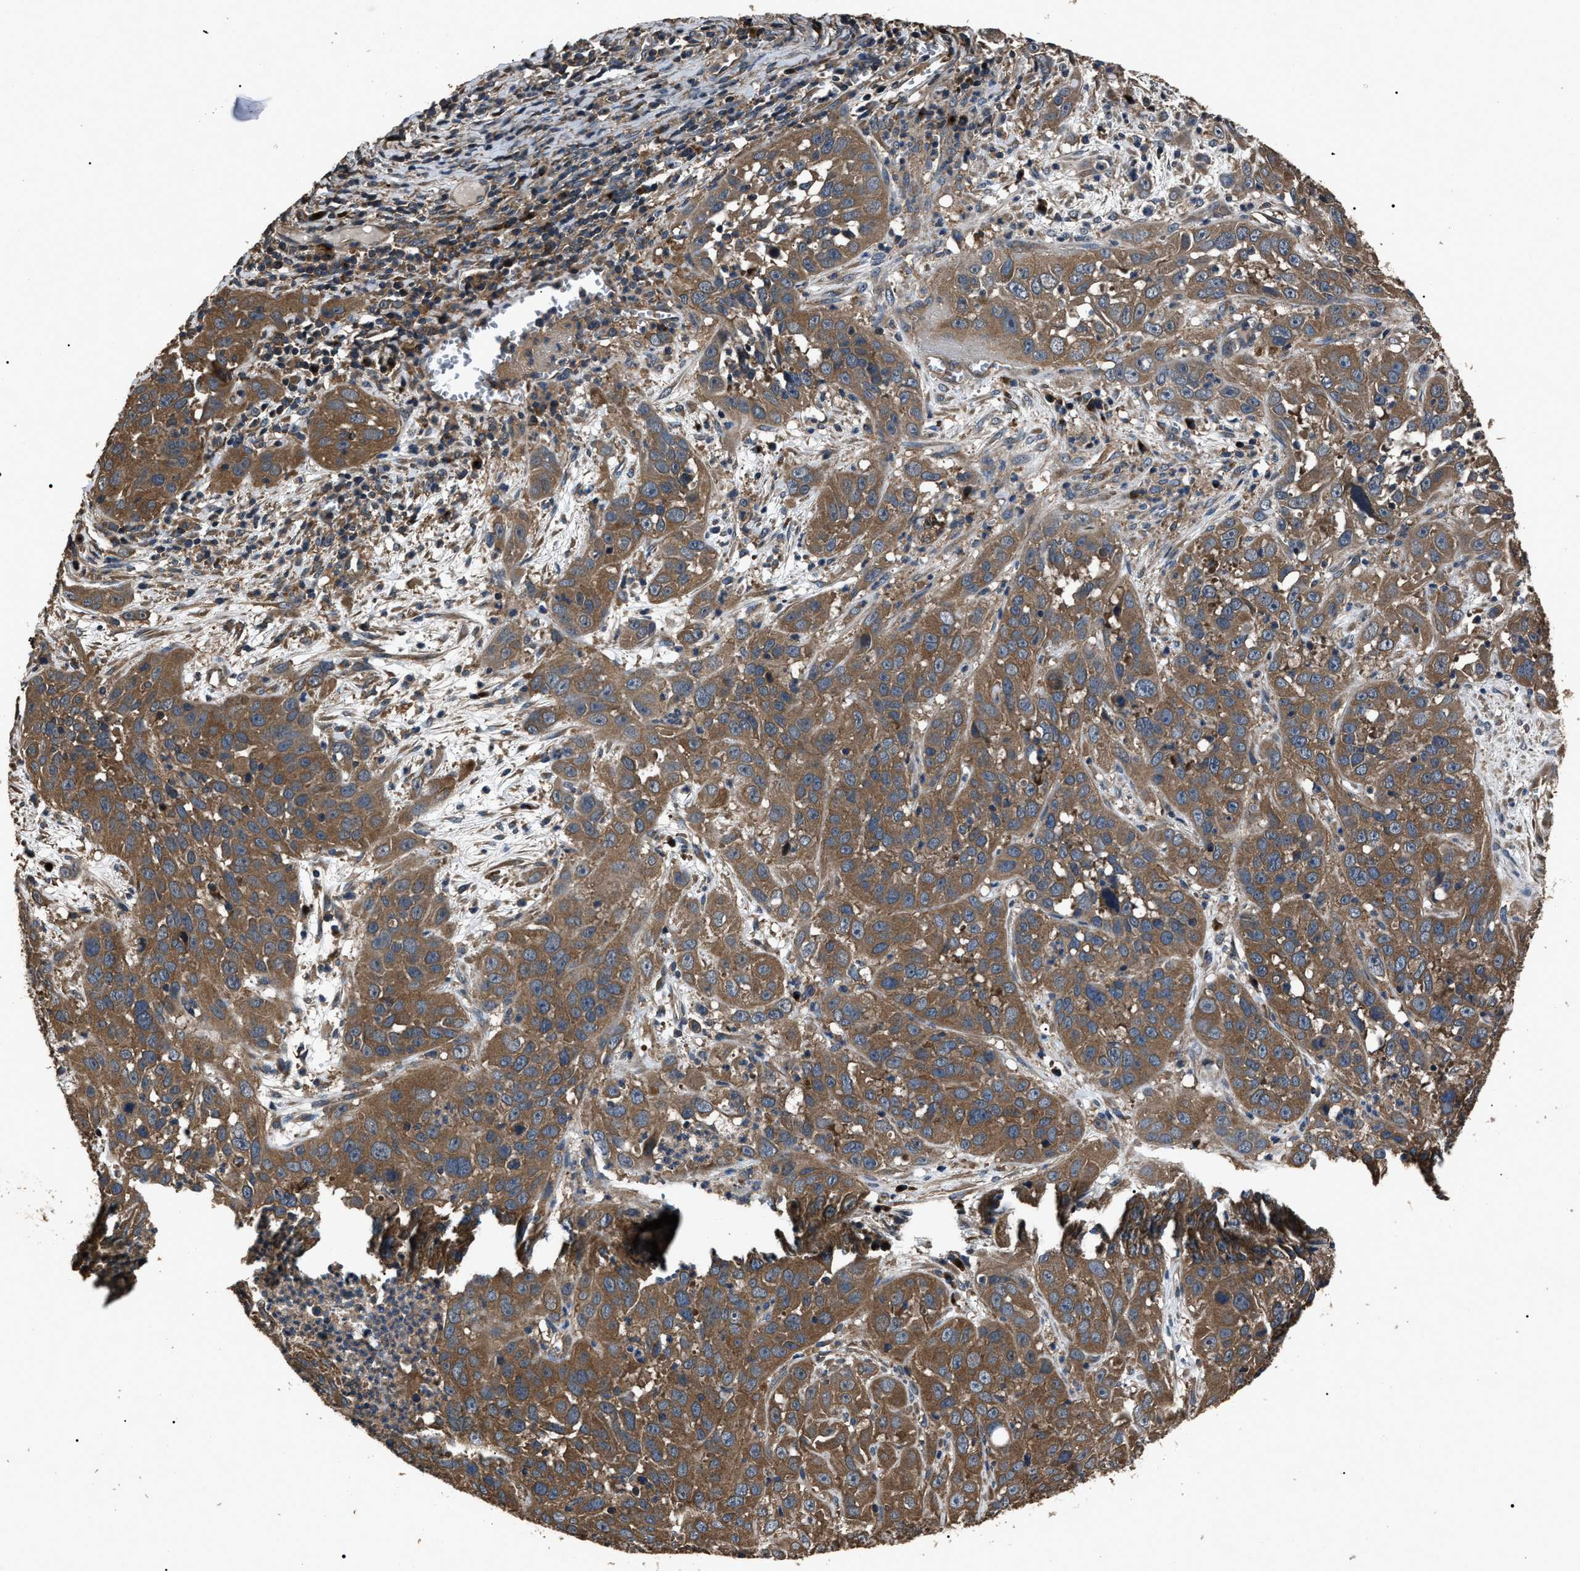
{"staining": {"intensity": "moderate", "quantity": ">75%", "location": "cytoplasmic/membranous"}, "tissue": "cervical cancer", "cell_type": "Tumor cells", "image_type": "cancer", "snomed": [{"axis": "morphology", "description": "Squamous cell carcinoma, NOS"}, {"axis": "topography", "description": "Cervix"}], "caption": "A histopathology image showing moderate cytoplasmic/membranous positivity in approximately >75% of tumor cells in cervical cancer, as visualized by brown immunohistochemical staining.", "gene": "RNF216", "patient": {"sex": "female", "age": 32}}